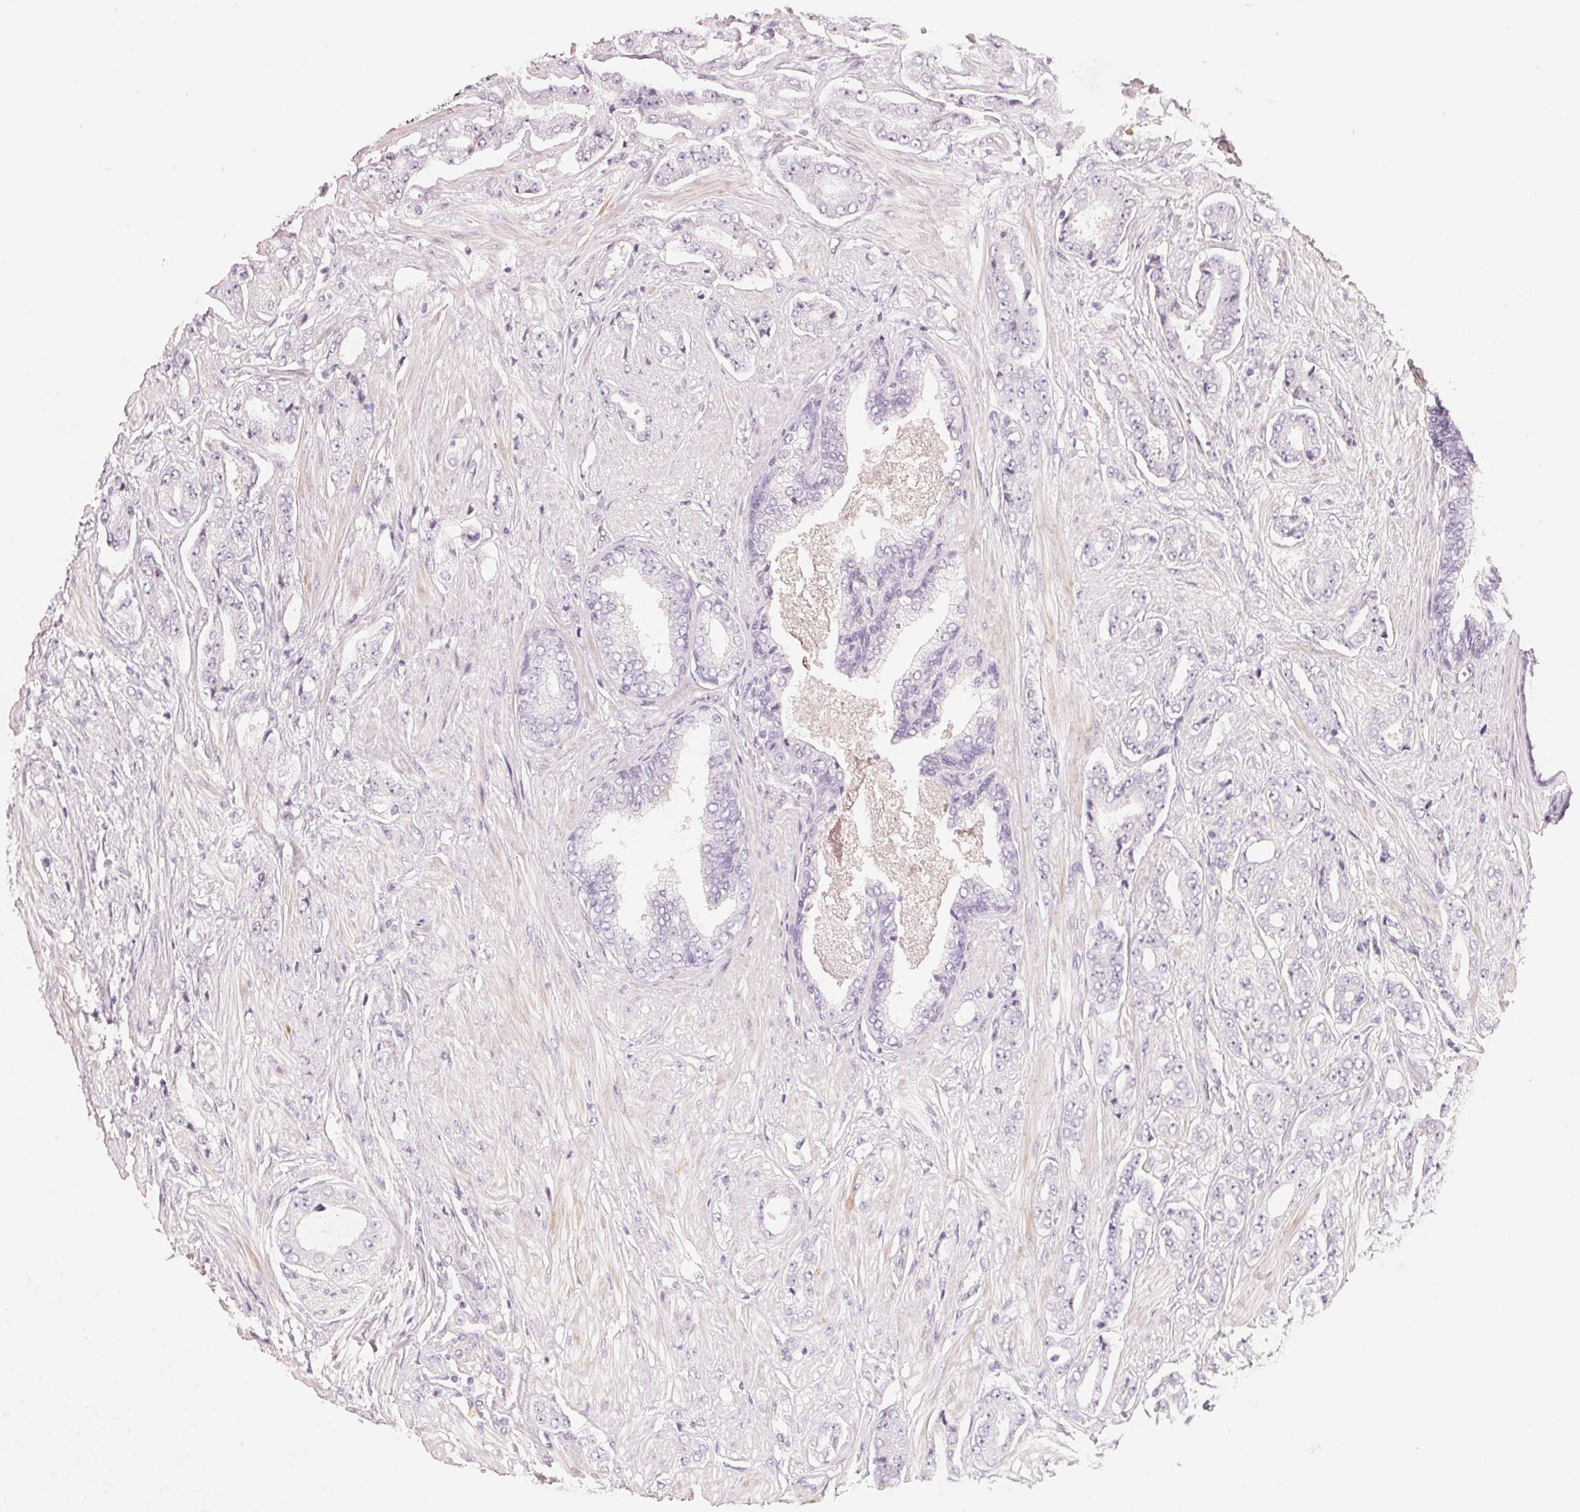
{"staining": {"intensity": "negative", "quantity": "none", "location": "none"}, "tissue": "prostate cancer", "cell_type": "Tumor cells", "image_type": "cancer", "snomed": [{"axis": "morphology", "description": "Adenocarcinoma, Low grade"}, {"axis": "topography", "description": "Prostate"}], "caption": "A high-resolution micrograph shows IHC staining of prostate cancer (low-grade adenocarcinoma), which demonstrates no significant expression in tumor cells. The staining is performed using DAB (3,3'-diaminobenzidine) brown chromogen with nuclei counter-stained in using hematoxylin.", "gene": "CFHR2", "patient": {"sex": "male", "age": 55}}